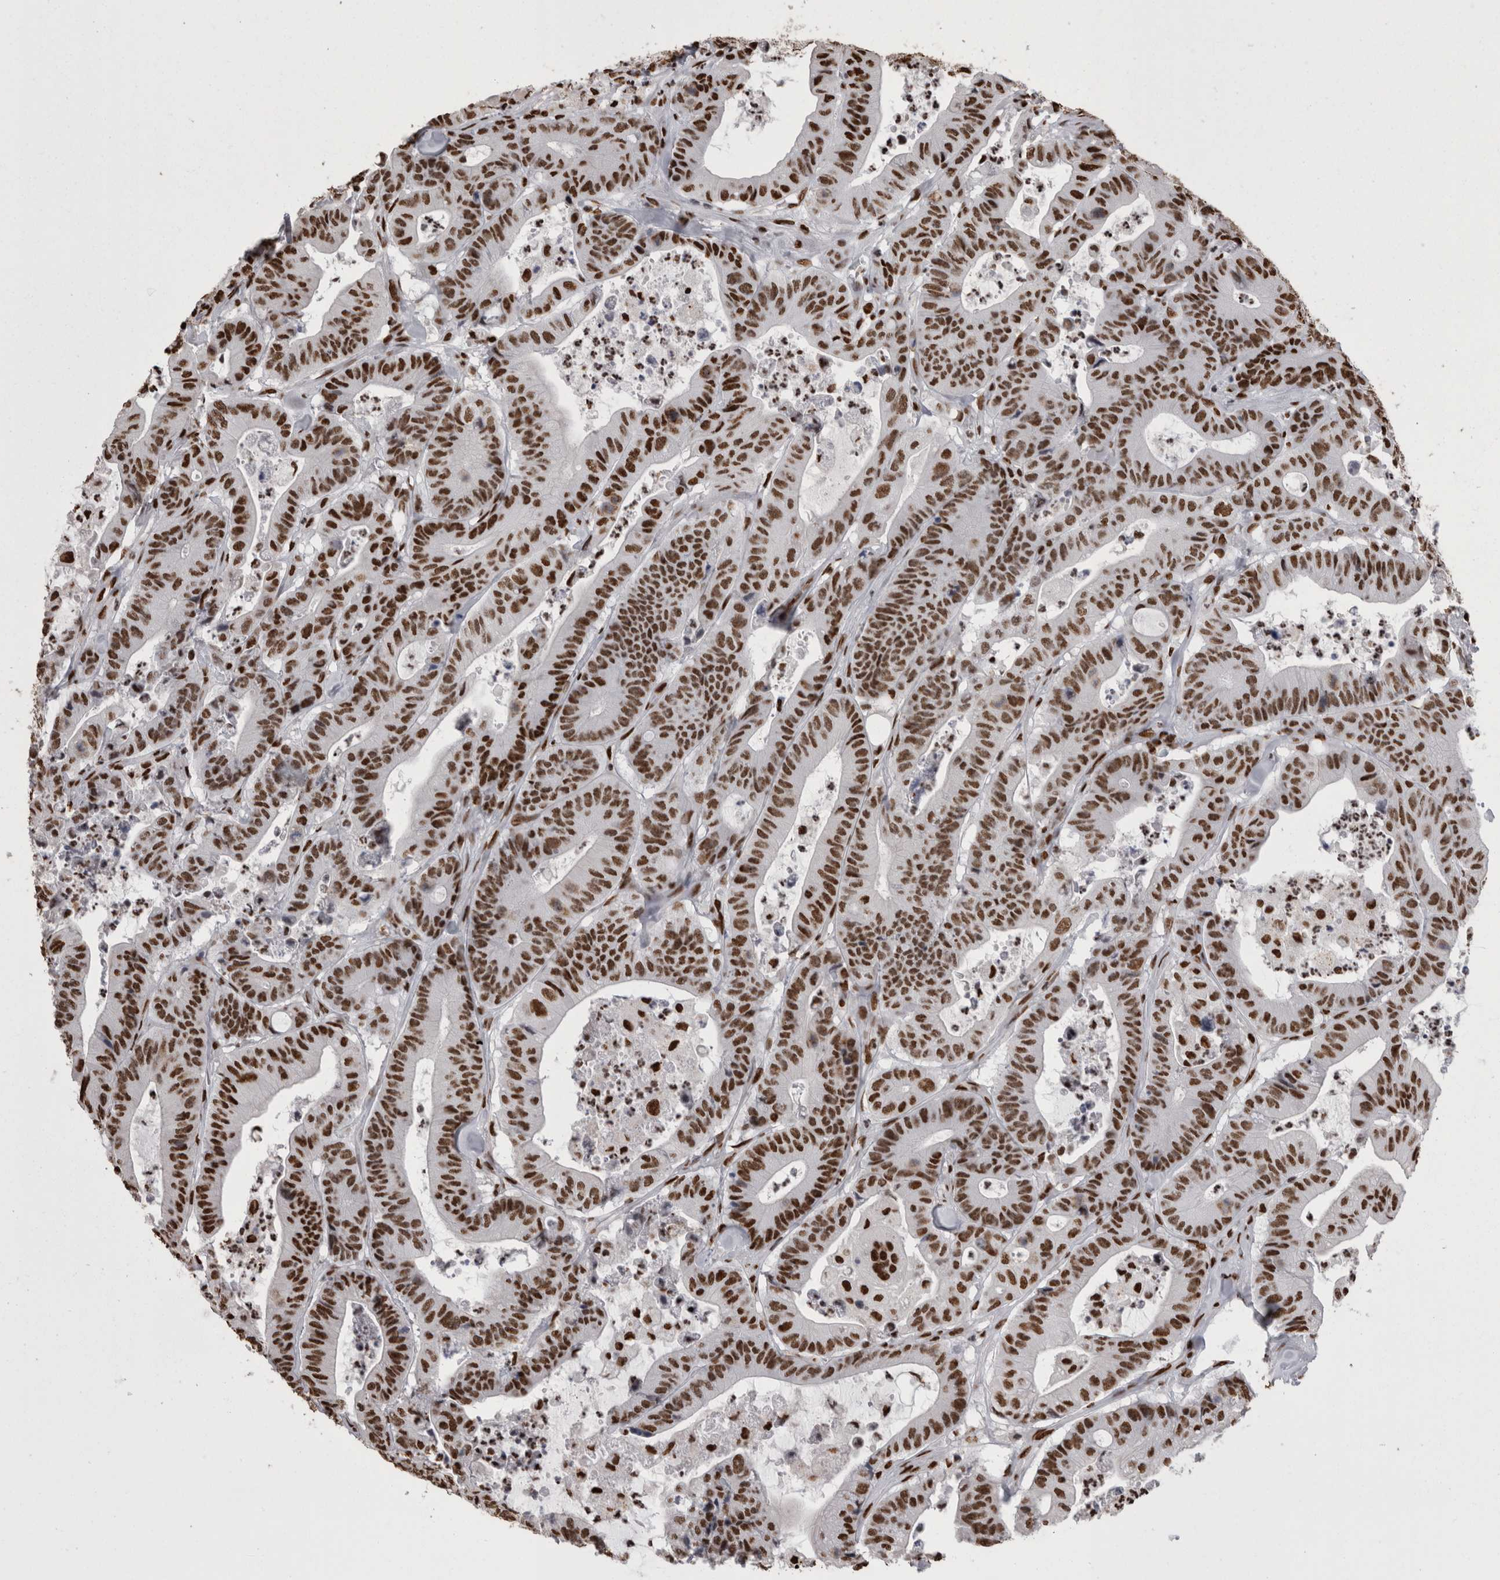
{"staining": {"intensity": "strong", "quantity": ">75%", "location": "nuclear"}, "tissue": "colorectal cancer", "cell_type": "Tumor cells", "image_type": "cancer", "snomed": [{"axis": "morphology", "description": "Adenocarcinoma, NOS"}, {"axis": "topography", "description": "Colon"}], "caption": "IHC staining of colorectal adenocarcinoma, which shows high levels of strong nuclear positivity in approximately >75% of tumor cells indicating strong nuclear protein expression. The staining was performed using DAB (3,3'-diaminobenzidine) (brown) for protein detection and nuclei were counterstained in hematoxylin (blue).", "gene": "HNRNPM", "patient": {"sex": "female", "age": 84}}